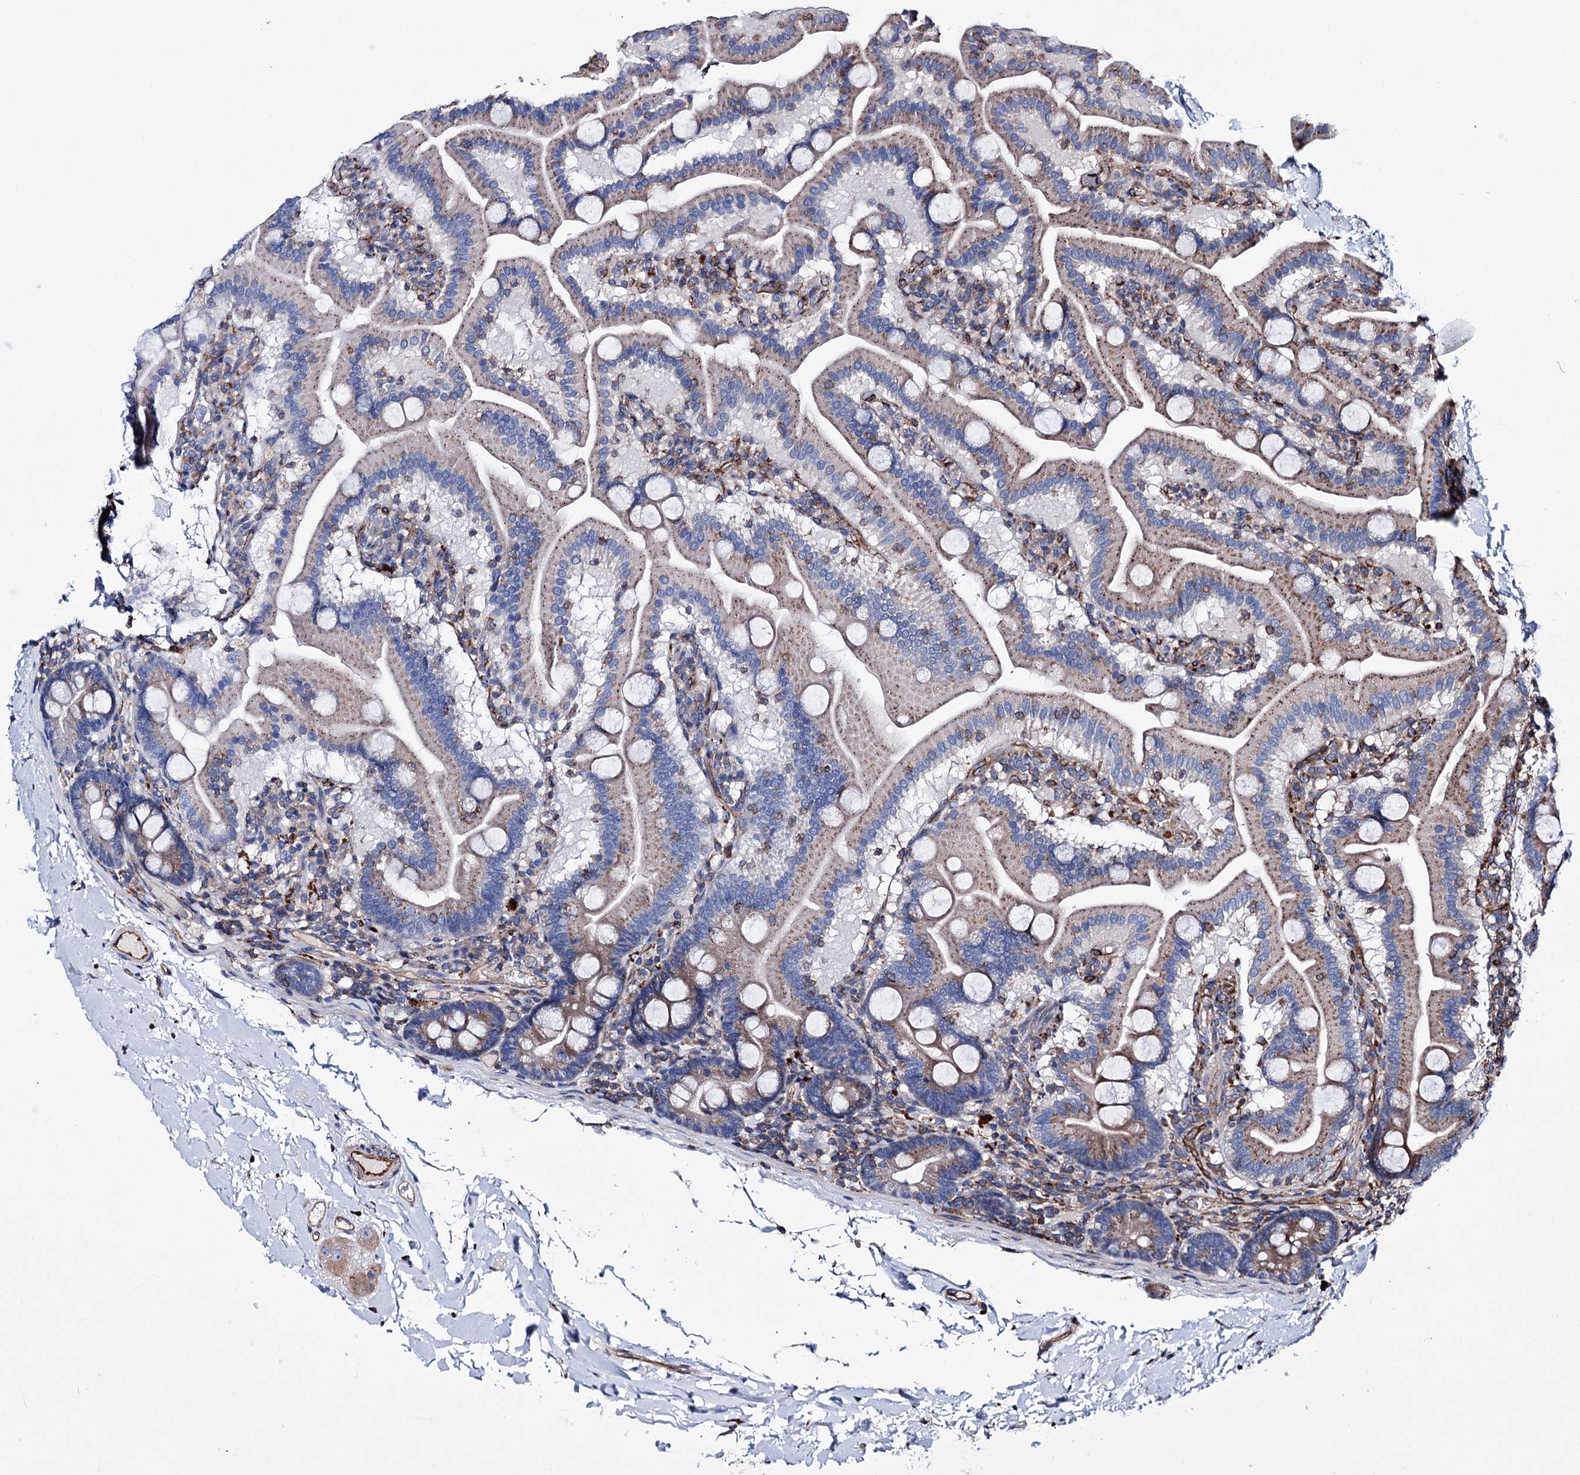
{"staining": {"intensity": "weak", "quantity": "25%-75%", "location": "cytoplasmic/membranous"}, "tissue": "duodenum", "cell_type": "Glandular cells", "image_type": "normal", "snomed": [{"axis": "morphology", "description": "Normal tissue, NOS"}, {"axis": "topography", "description": "Duodenum"}], "caption": "A brown stain labels weak cytoplasmic/membranous expression of a protein in glandular cells of benign human duodenum. (DAB (3,3'-diaminobenzidine) = brown stain, brightfield microscopy at high magnification).", "gene": "SCPEP1", "patient": {"sex": "male", "age": 55}}